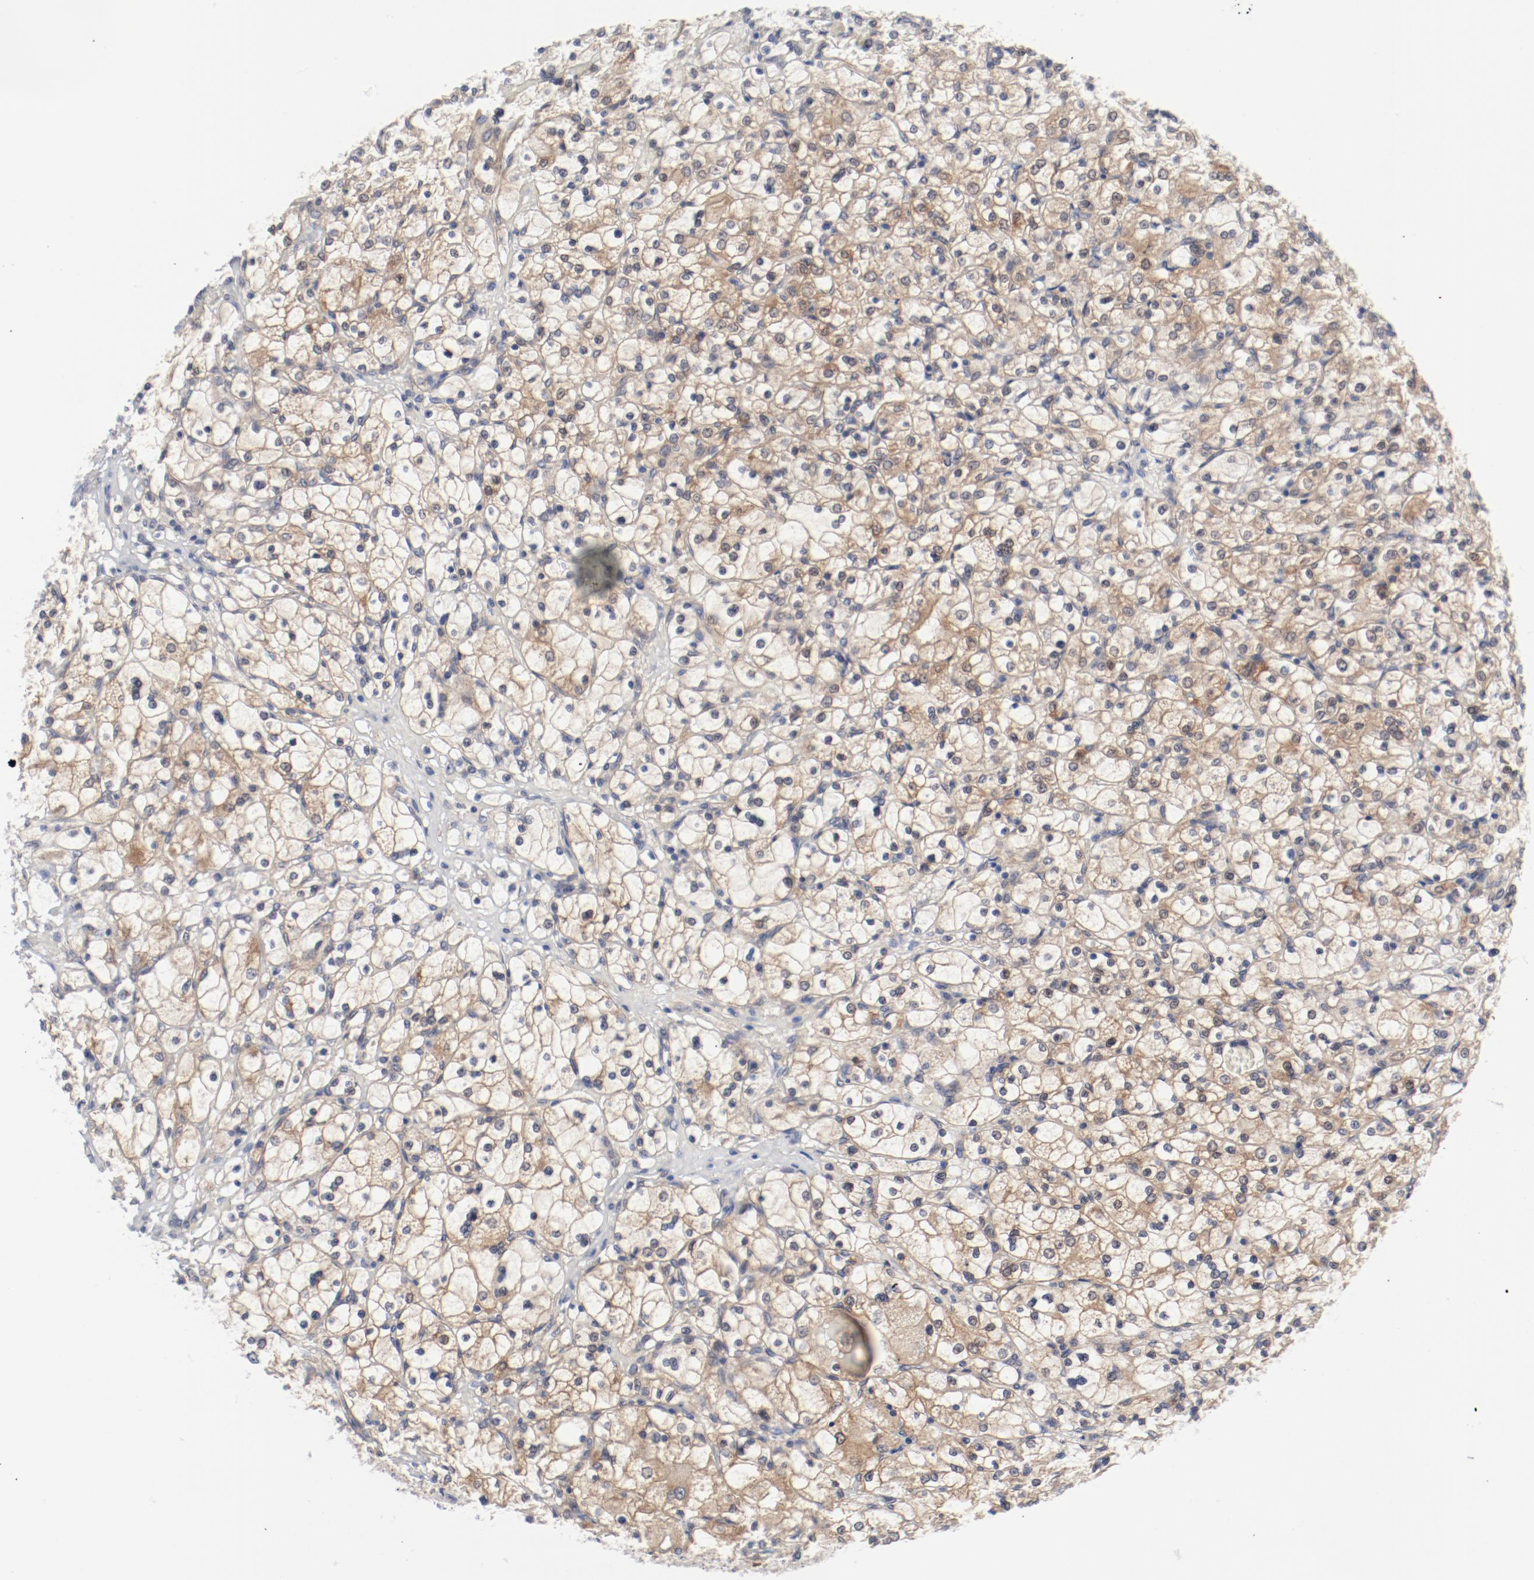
{"staining": {"intensity": "weak", "quantity": ">75%", "location": "cytoplasmic/membranous"}, "tissue": "renal cancer", "cell_type": "Tumor cells", "image_type": "cancer", "snomed": [{"axis": "morphology", "description": "Adenocarcinoma, NOS"}, {"axis": "topography", "description": "Kidney"}], "caption": "The micrograph reveals immunohistochemical staining of renal cancer (adenocarcinoma). There is weak cytoplasmic/membranous expression is identified in approximately >75% of tumor cells.", "gene": "BAD", "patient": {"sex": "female", "age": 83}}